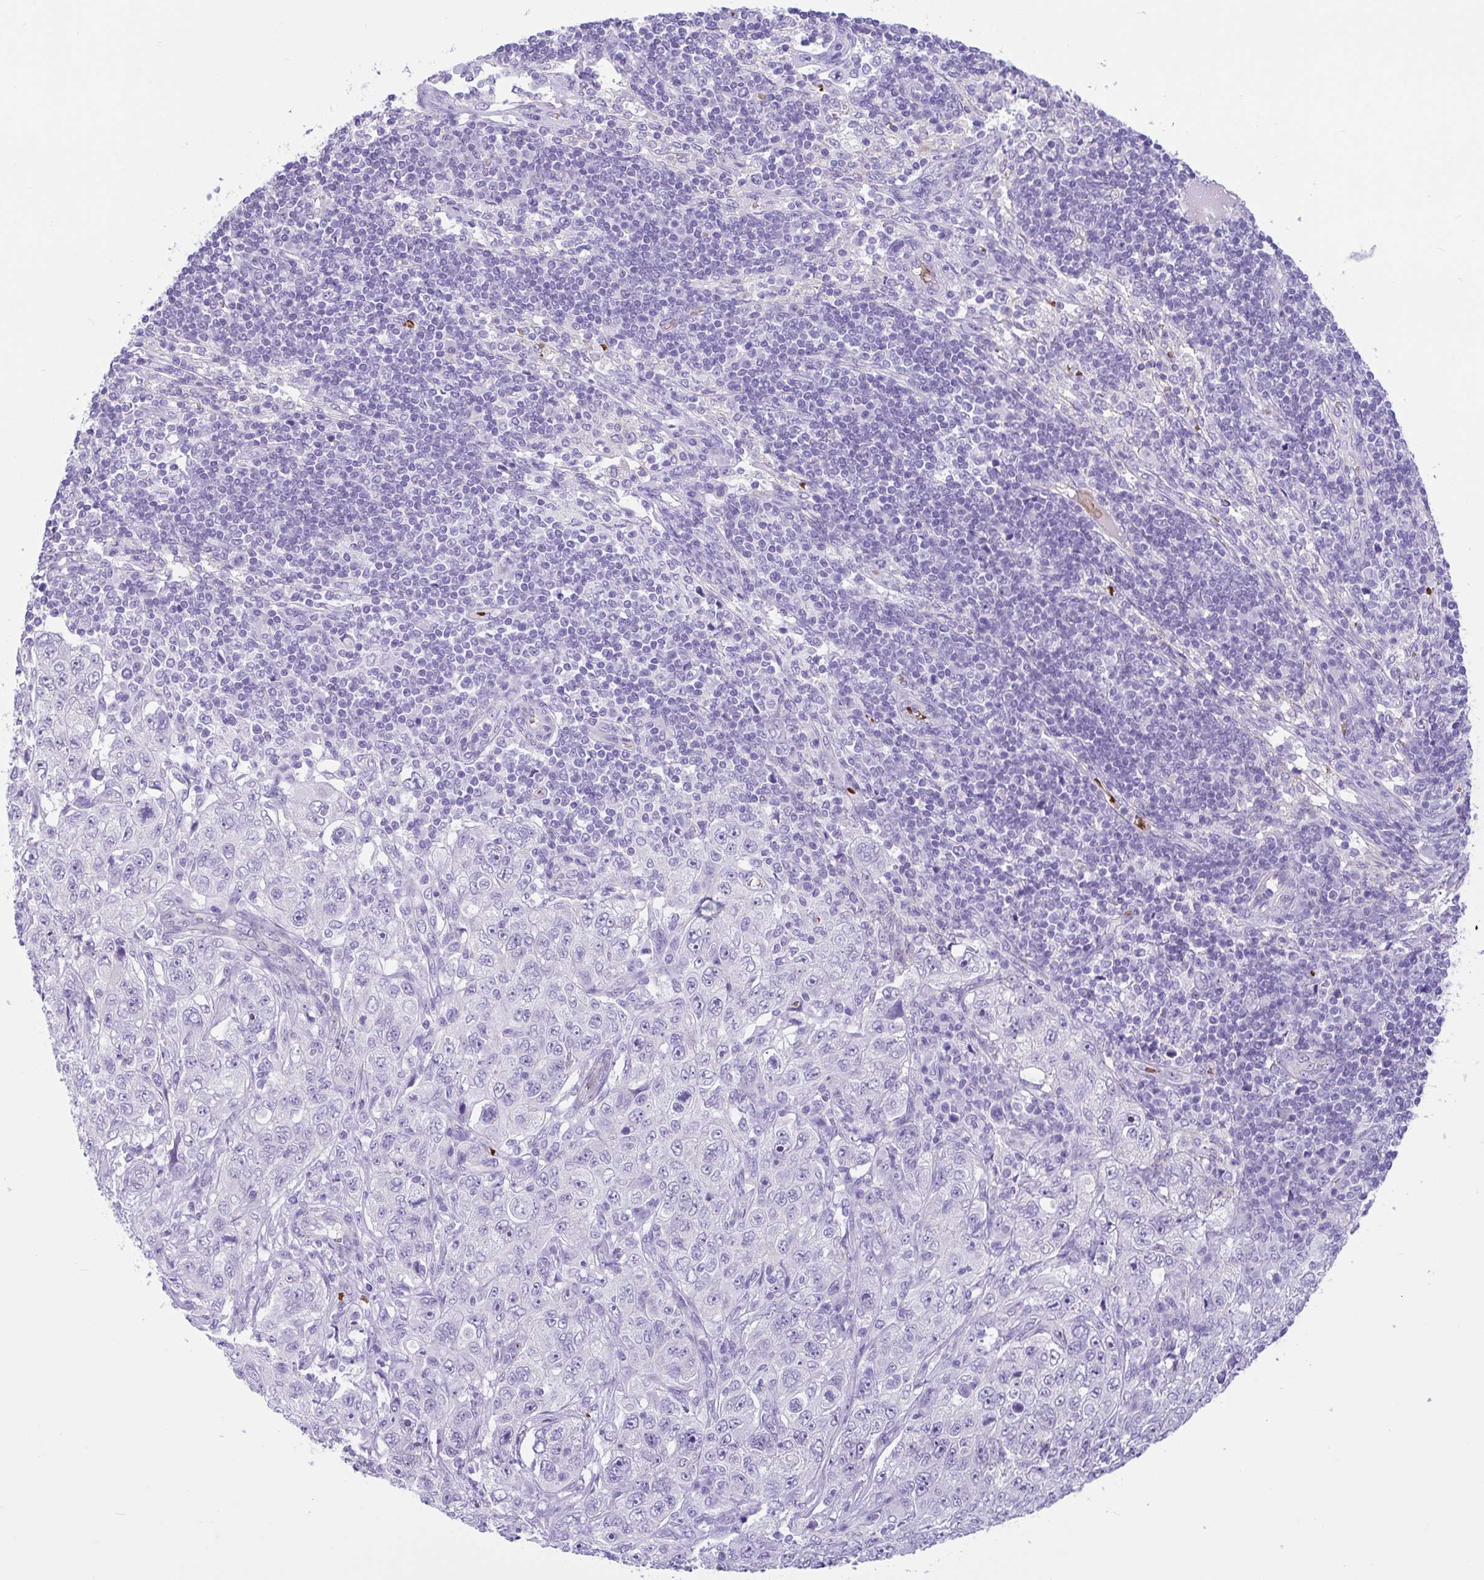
{"staining": {"intensity": "negative", "quantity": "none", "location": "none"}, "tissue": "pancreatic cancer", "cell_type": "Tumor cells", "image_type": "cancer", "snomed": [{"axis": "morphology", "description": "Adenocarcinoma, NOS"}, {"axis": "topography", "description": "Pancreas"}], "caption": "Tumor cells show no significant expression in pancreatic adenocarcinoma.", "gene": "TMEM79", "patient": {"sex": "male", "age": 68}}